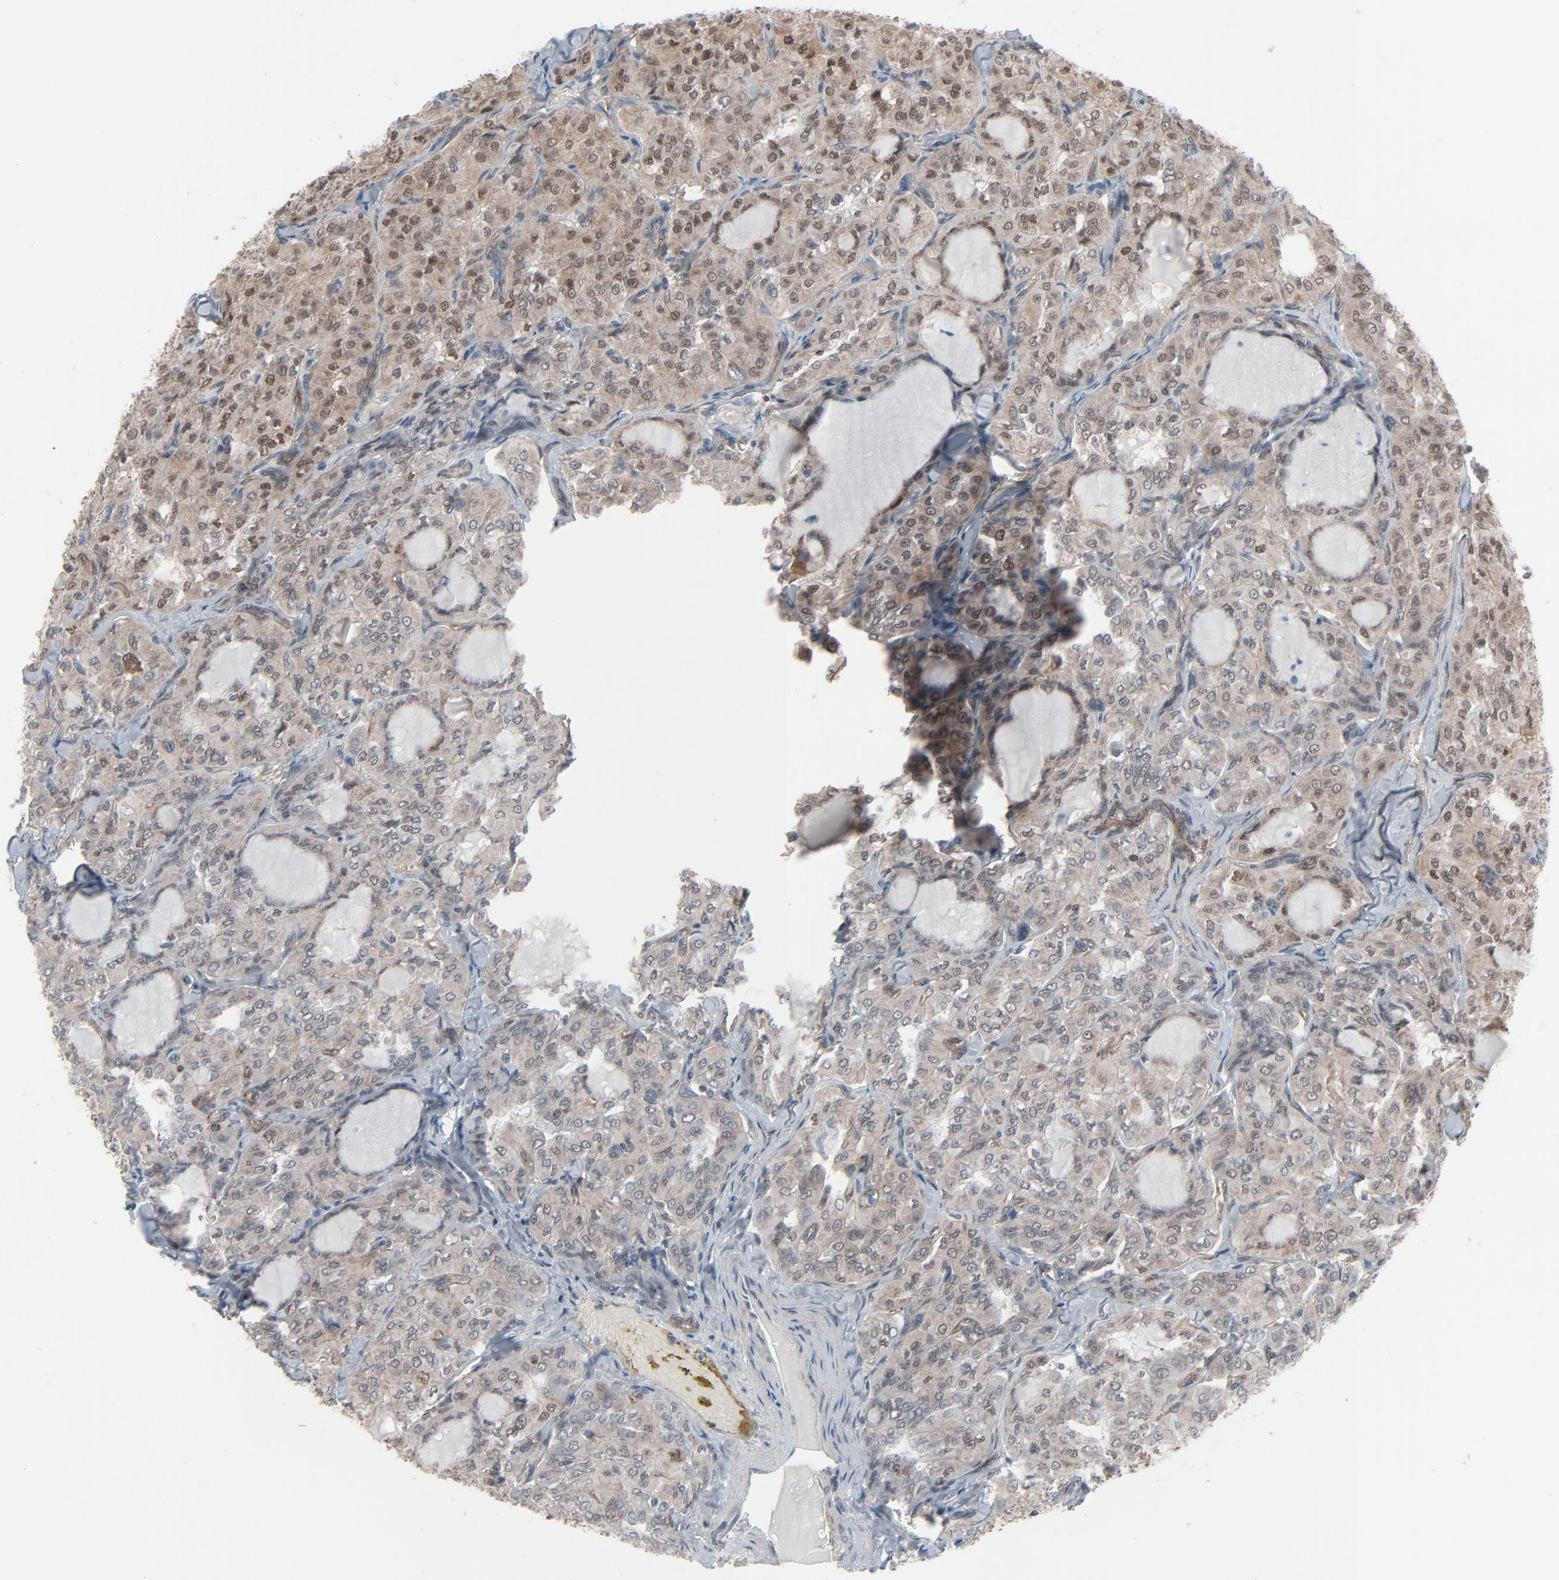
{"staining": {"intensity": "weak", "quantity": "25%-75%", "location": "cytoplasmic/membranous,nuclear"}, "tissue": "thyroid cancer", "cell_type": "Tumor cells", "image_type": "cancer", "snomed": [{"axis": "morphology", "description": "Papillary adenocarcinoma, NOS"}, {"axis": "topography", "description": "Thyroid gland"}], "caption": "Thyroid papillary adenocarcinoma stained with DAB (3,3'-diaminobenzidine) IHC exhibits low levels of weak cytoplasmic/membranous and nuclear expression in about 25%-75% of tumor cells. The protein of interest is shown in brown color, while the nuclei are stained blue.", "gene": "OPTN", "patient": {"sex": "male", "age": 20}}